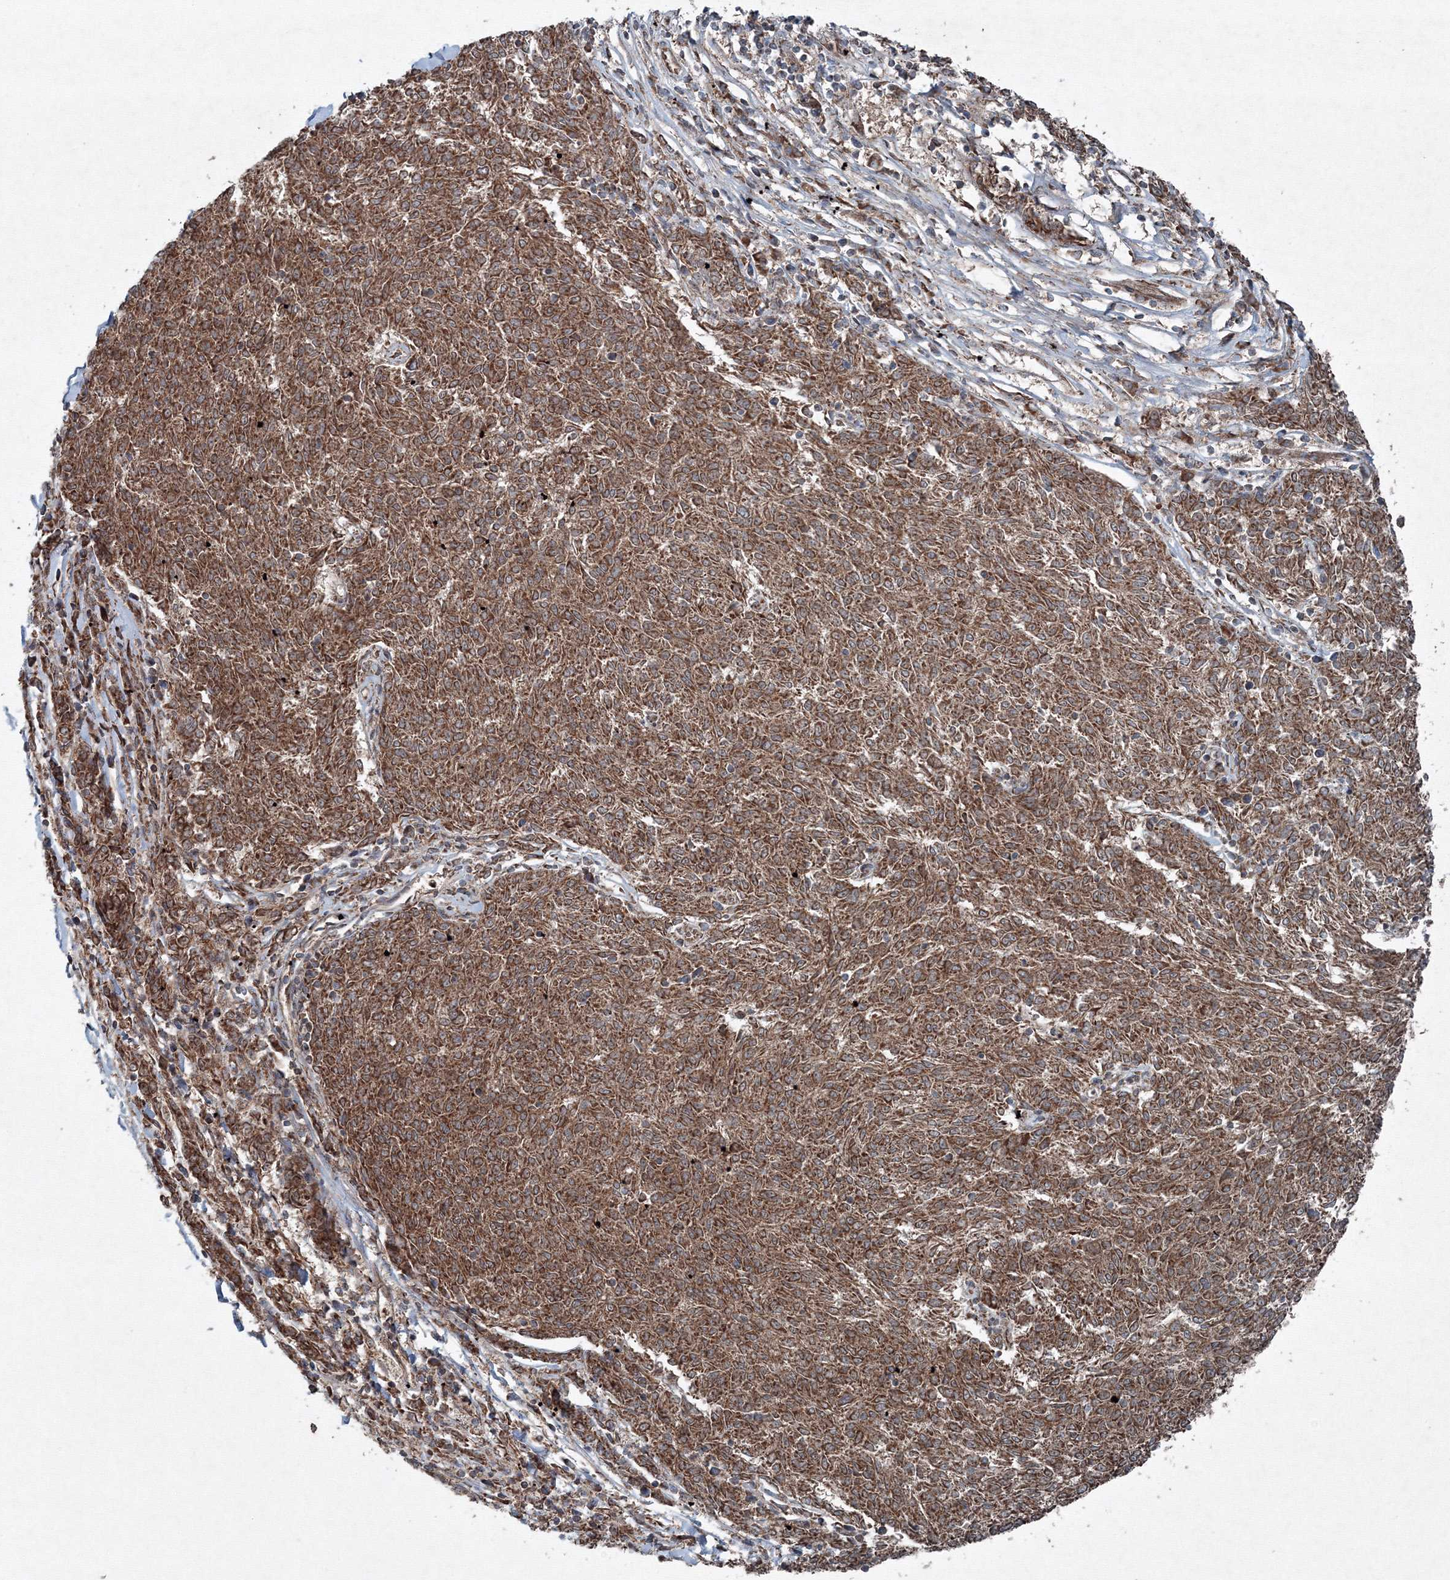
{"staining": {"intensity": "moderate", "quantity": ">75%", "location": "cytoplasmic/membranous"}, "tissue": "melanoma", "cell_type": "Tumor cells", "image_type": "cancer", "snomed": [{"axis": "morphology", "description": "Malignant melanoma, NOS"}, {"axis": "topography", "description": "Skin"}], "caption": "Malignant melanoma stained with DAB (3,3'-diaminobenzidine) IHC displays medium levels of moderate cytoplasmic/membranous expression in about >75% of tumor cells.", "gene": "COPS7B", "patient": {"sex": "female", "age": 72}}